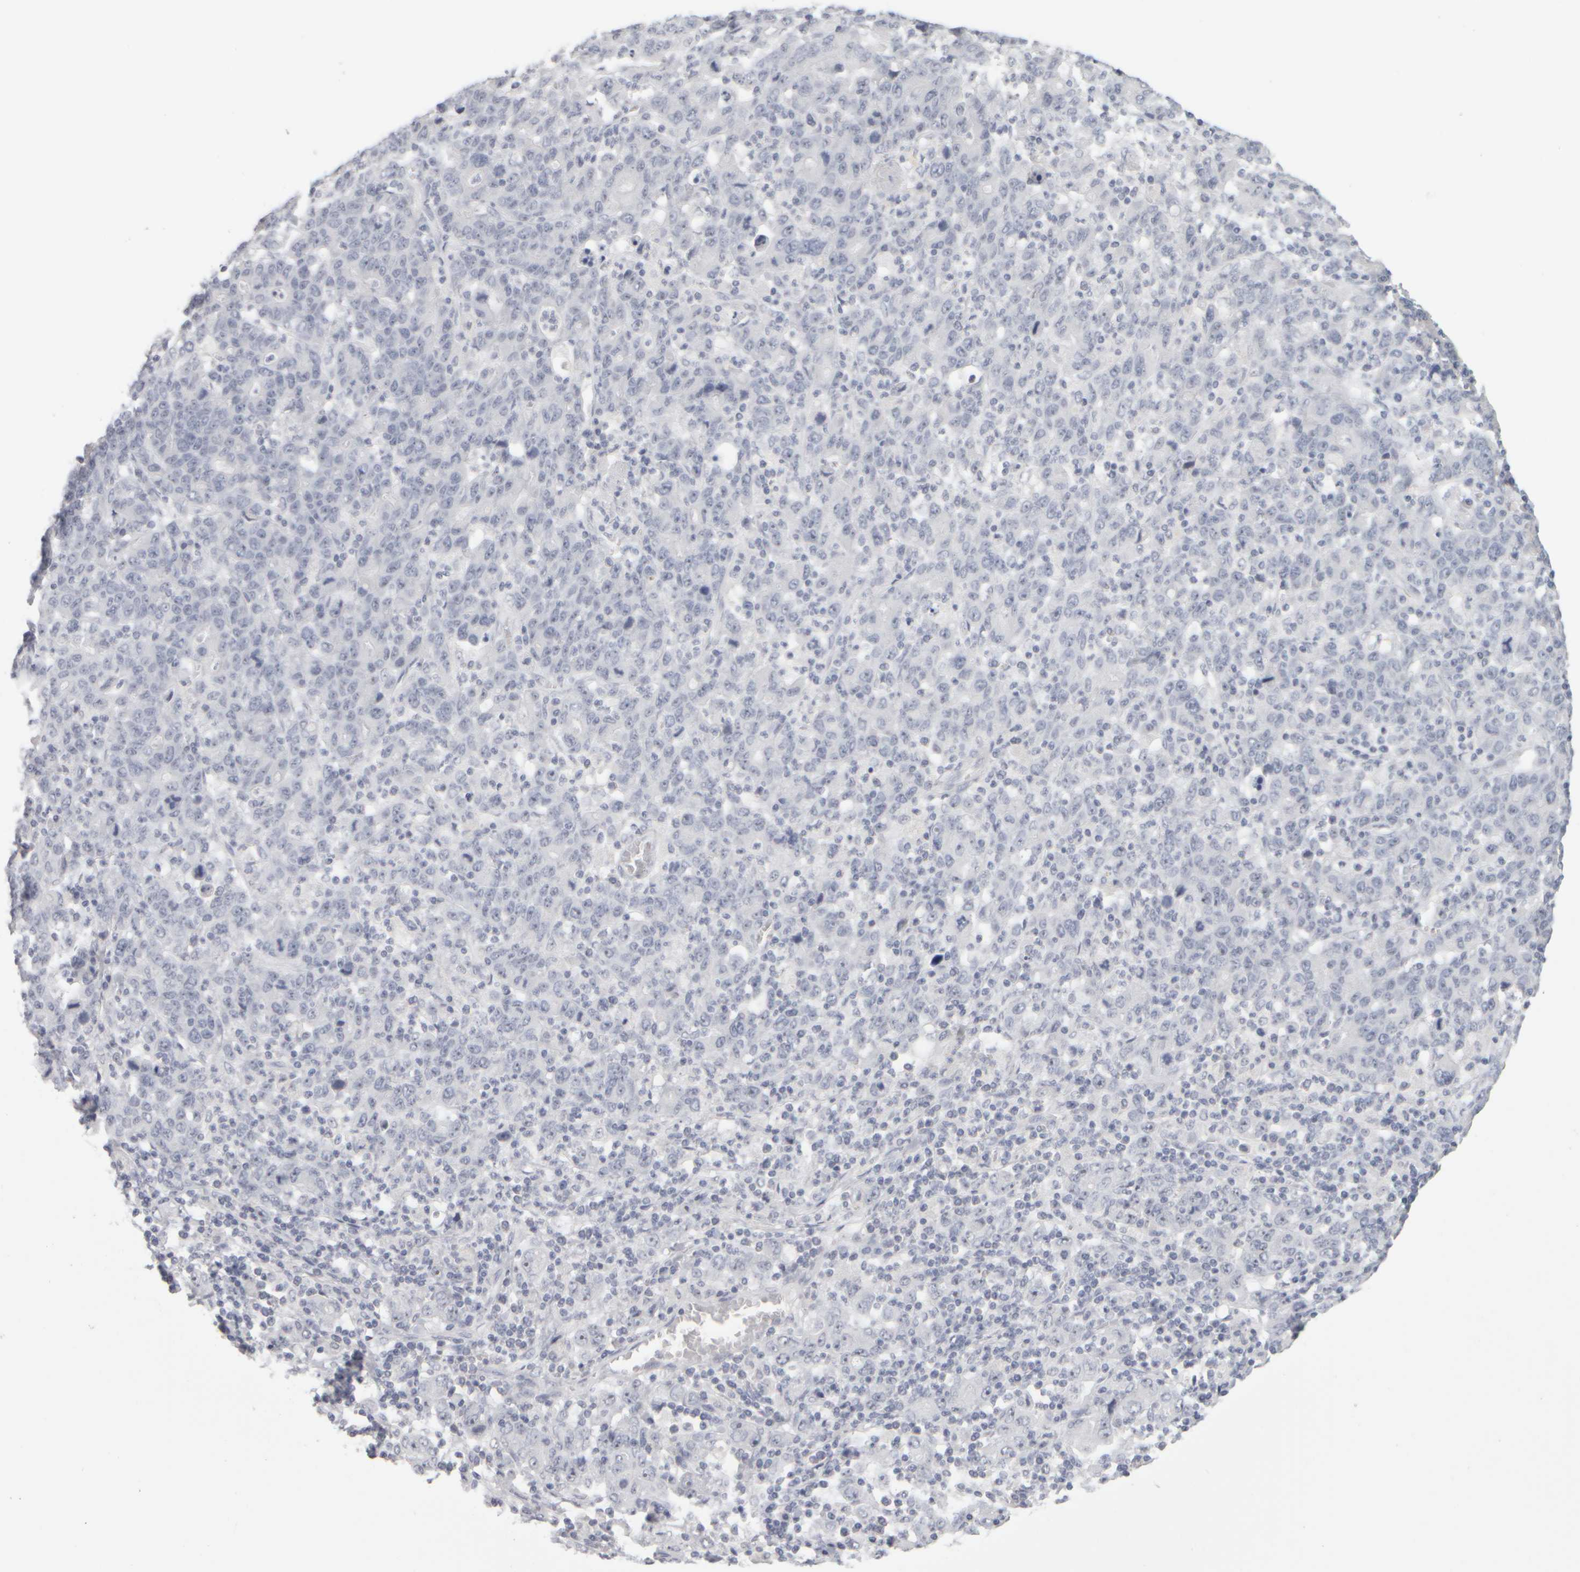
{"staining": {"intensity": "negative", "quantity": "none", "location": "none"}, "tissue": "stomach cancer", "cell_type": "Tumor cells", "image_type": "cancer", "snomed": [{"axis": "morphology", "description": "Adenocarcinoma, NOS"}, {"axis": "topography", "description": "Stomach, upper"}], "caption": "Tumor cells show no significant positivity in stomach cancer (adenocarcinoma).", "gene": "DCXR", "patient": {"sex": "male", "age": 69}}